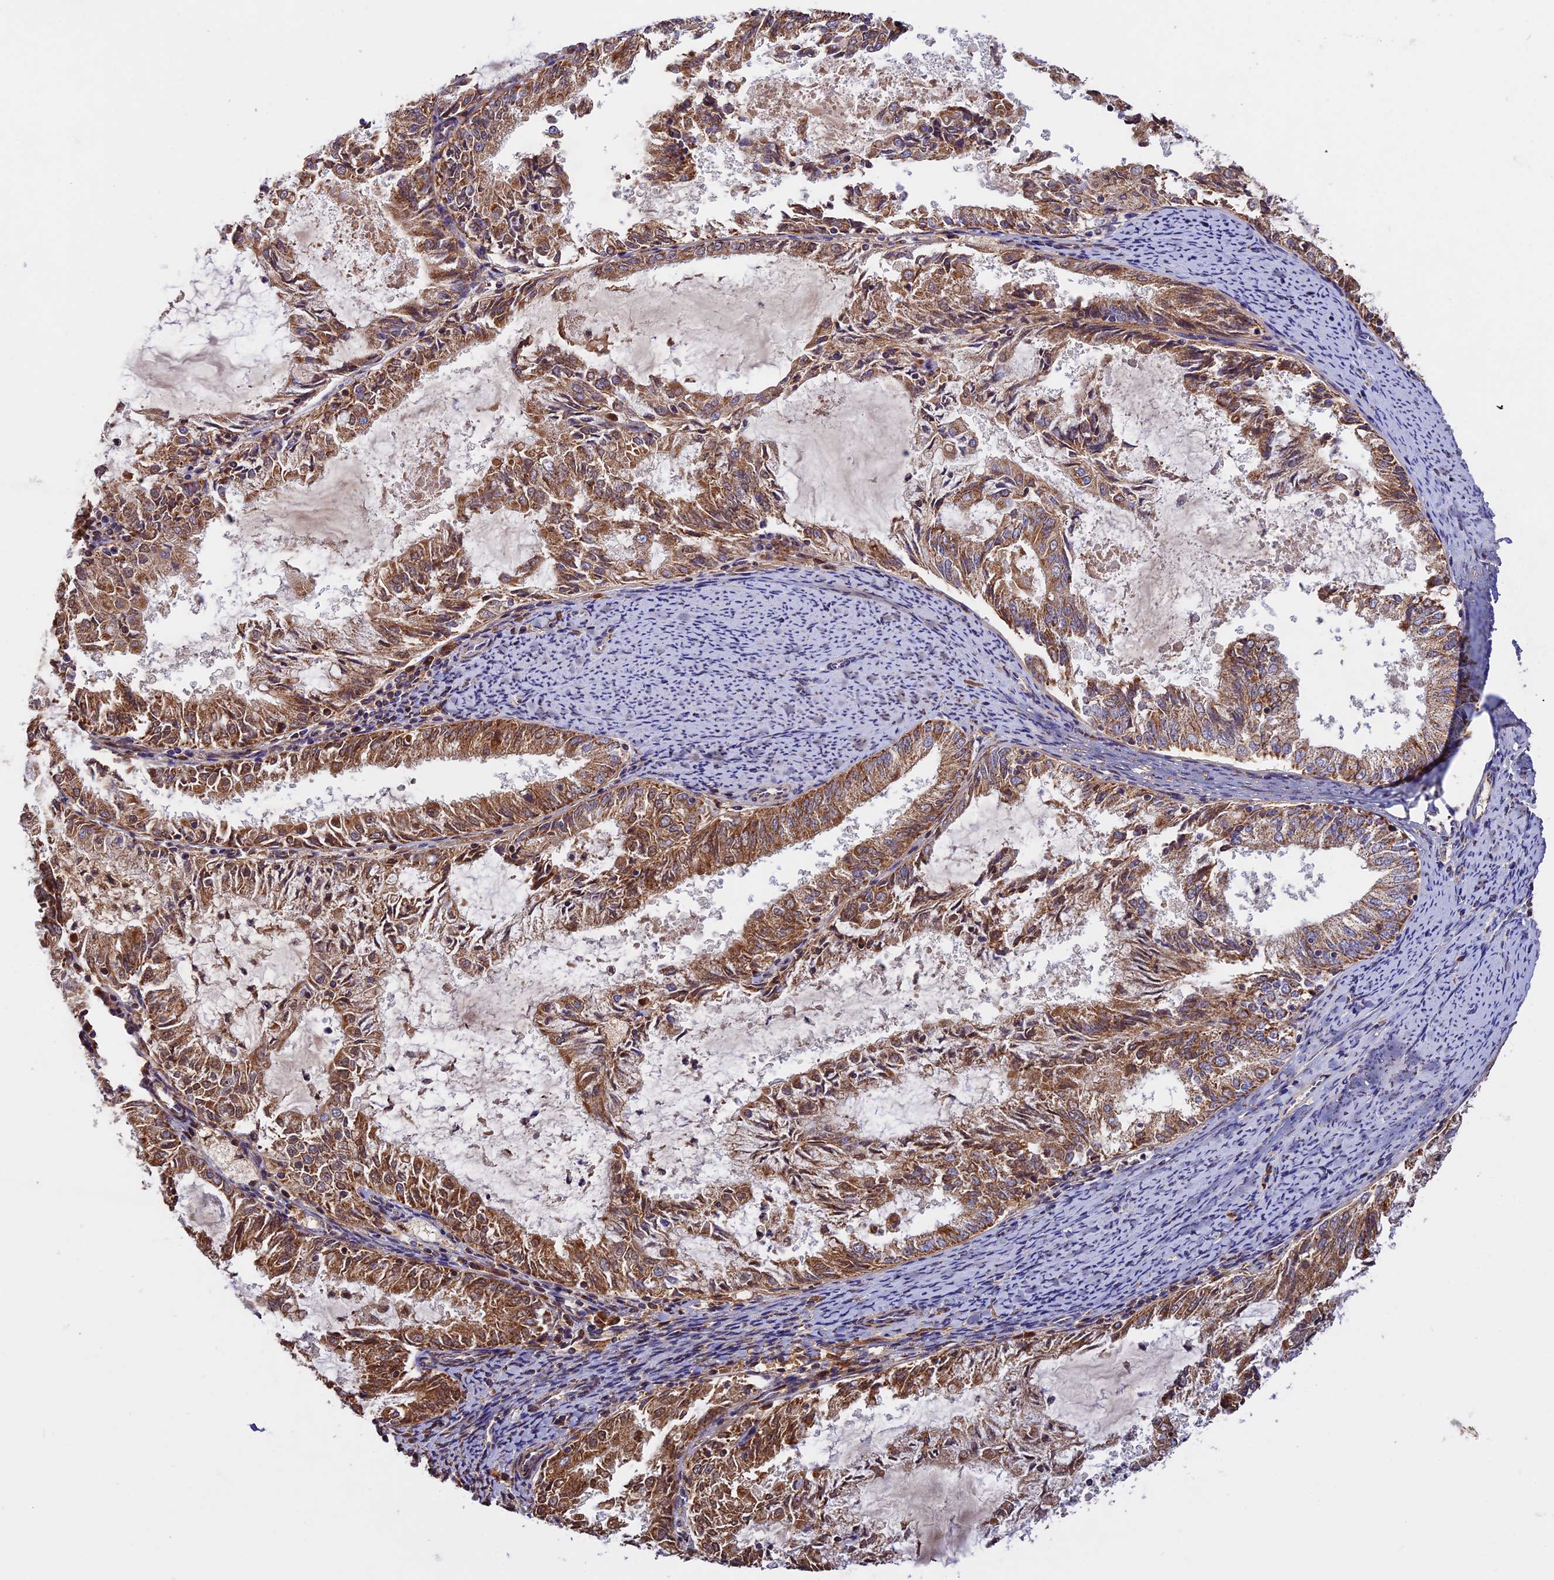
{"staining": {"intensity": "strong", "quantity": ">75%", "location": "cytoplasmic/membranous"}, "tissue": "endometrial cancer", "cell_type": "Tumor cells", "image_type": "cancer", "snomed": [{"axis": "morphology", "description": "Adenocarcinoma, NOS"}, {"axis": "topography", "description": "Endometrium"}], "caption": "A brown stain highlights strong cytoplasmic/membranous positivity of a protein in human endometrial cancer tumor cells.", "gene": "OCEL1", "patient": {"sex": "female", "age": 57}}